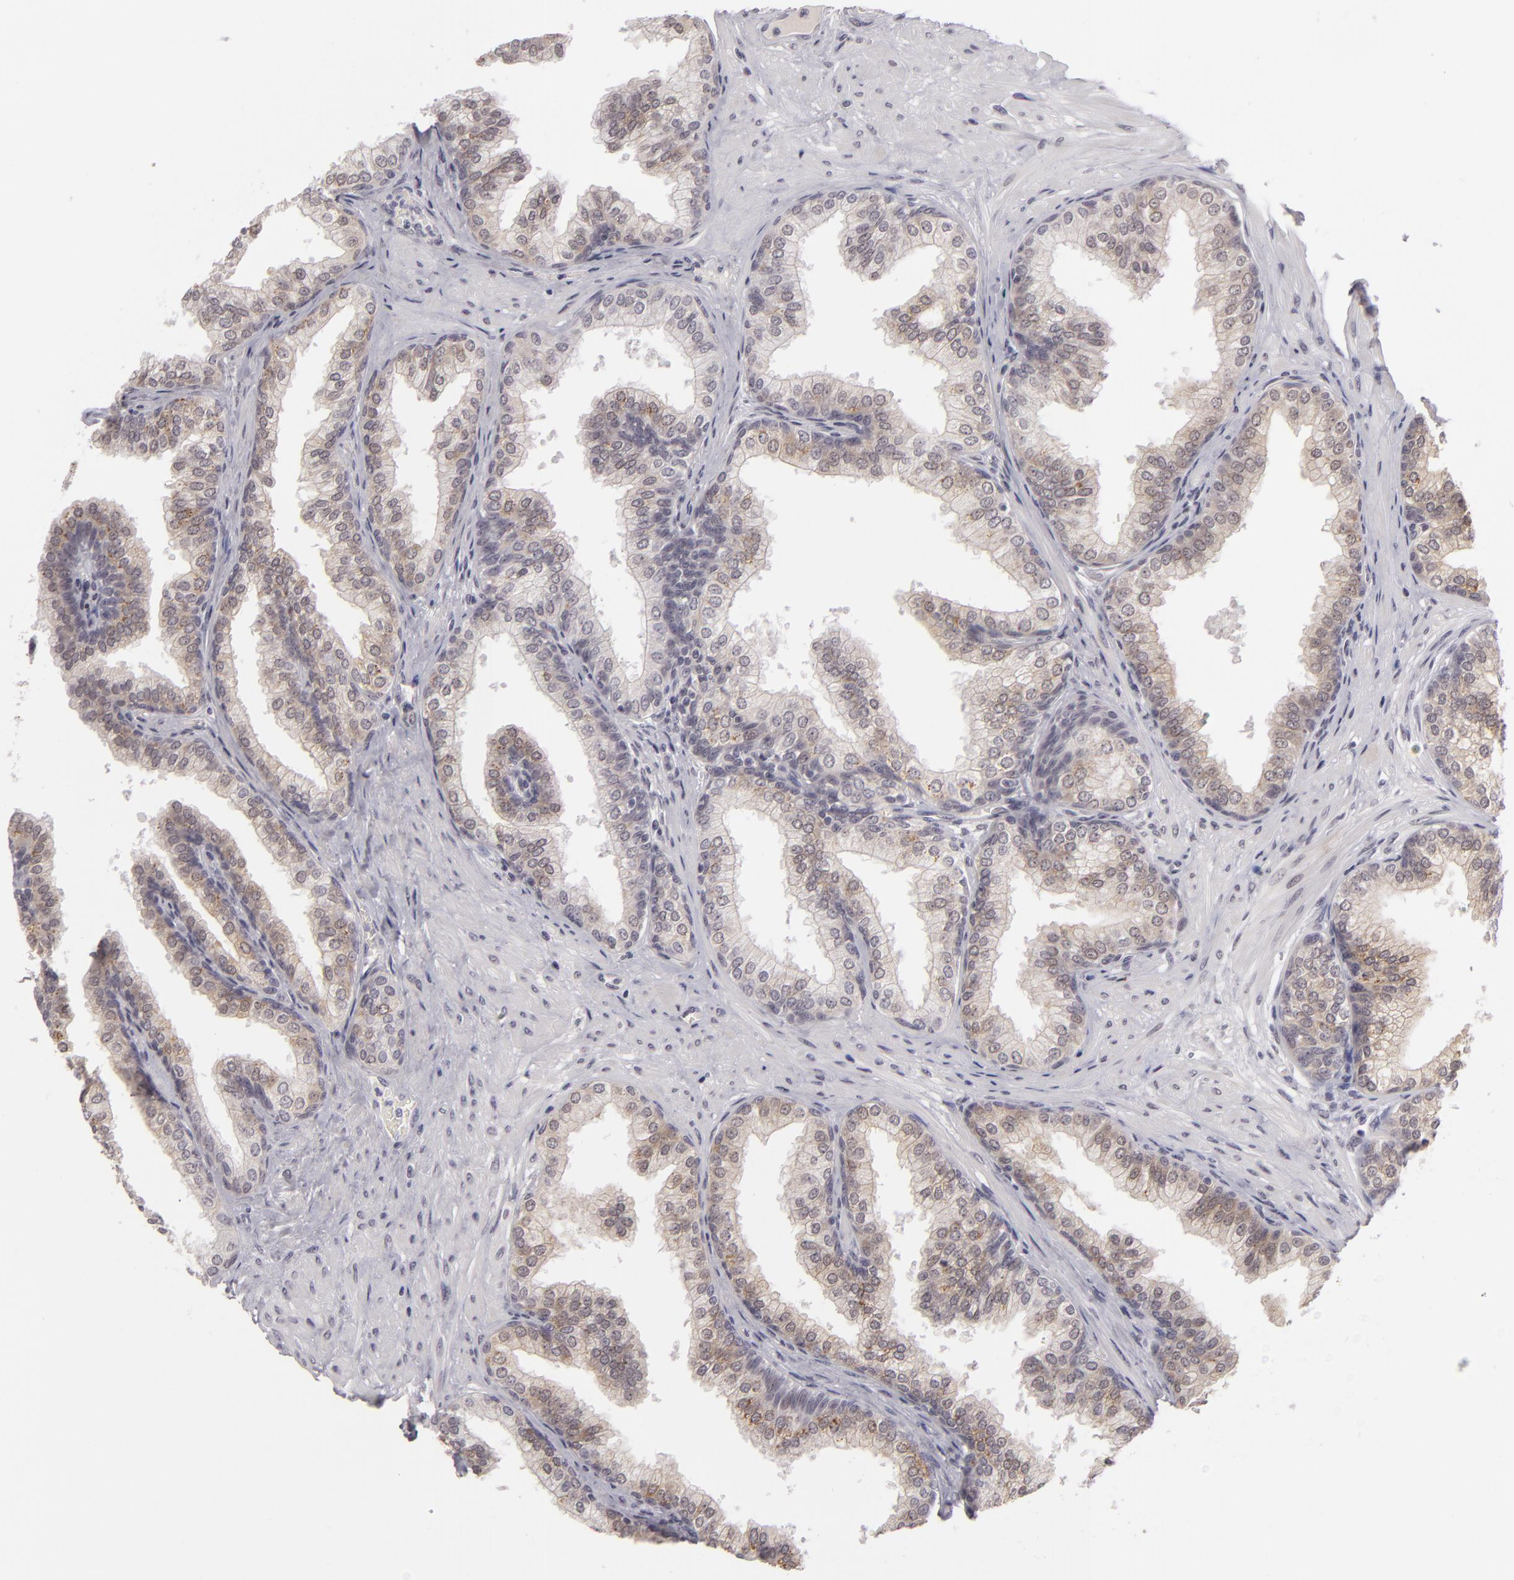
{"staining": {"intensity": "weak", "quantity": "25%-75%", "location": "cytoplasmic/membranous"}, "tissue": "prostate", "cell_type": "Glandular cells", "image_type": "normal", "snomed": [{"axis": "morphology", "description": "Normal tissue, NOS"}, {"axis": "topography", "description": "Prostate"}], "caption": "Protein expression analysis of benign prostate demonstrates weak cytoplasmic/membranous positivity in about 25%-75% of glandular cells.", "gene": "ZNF205", "patient": {"sex": "male", "age": 60}}